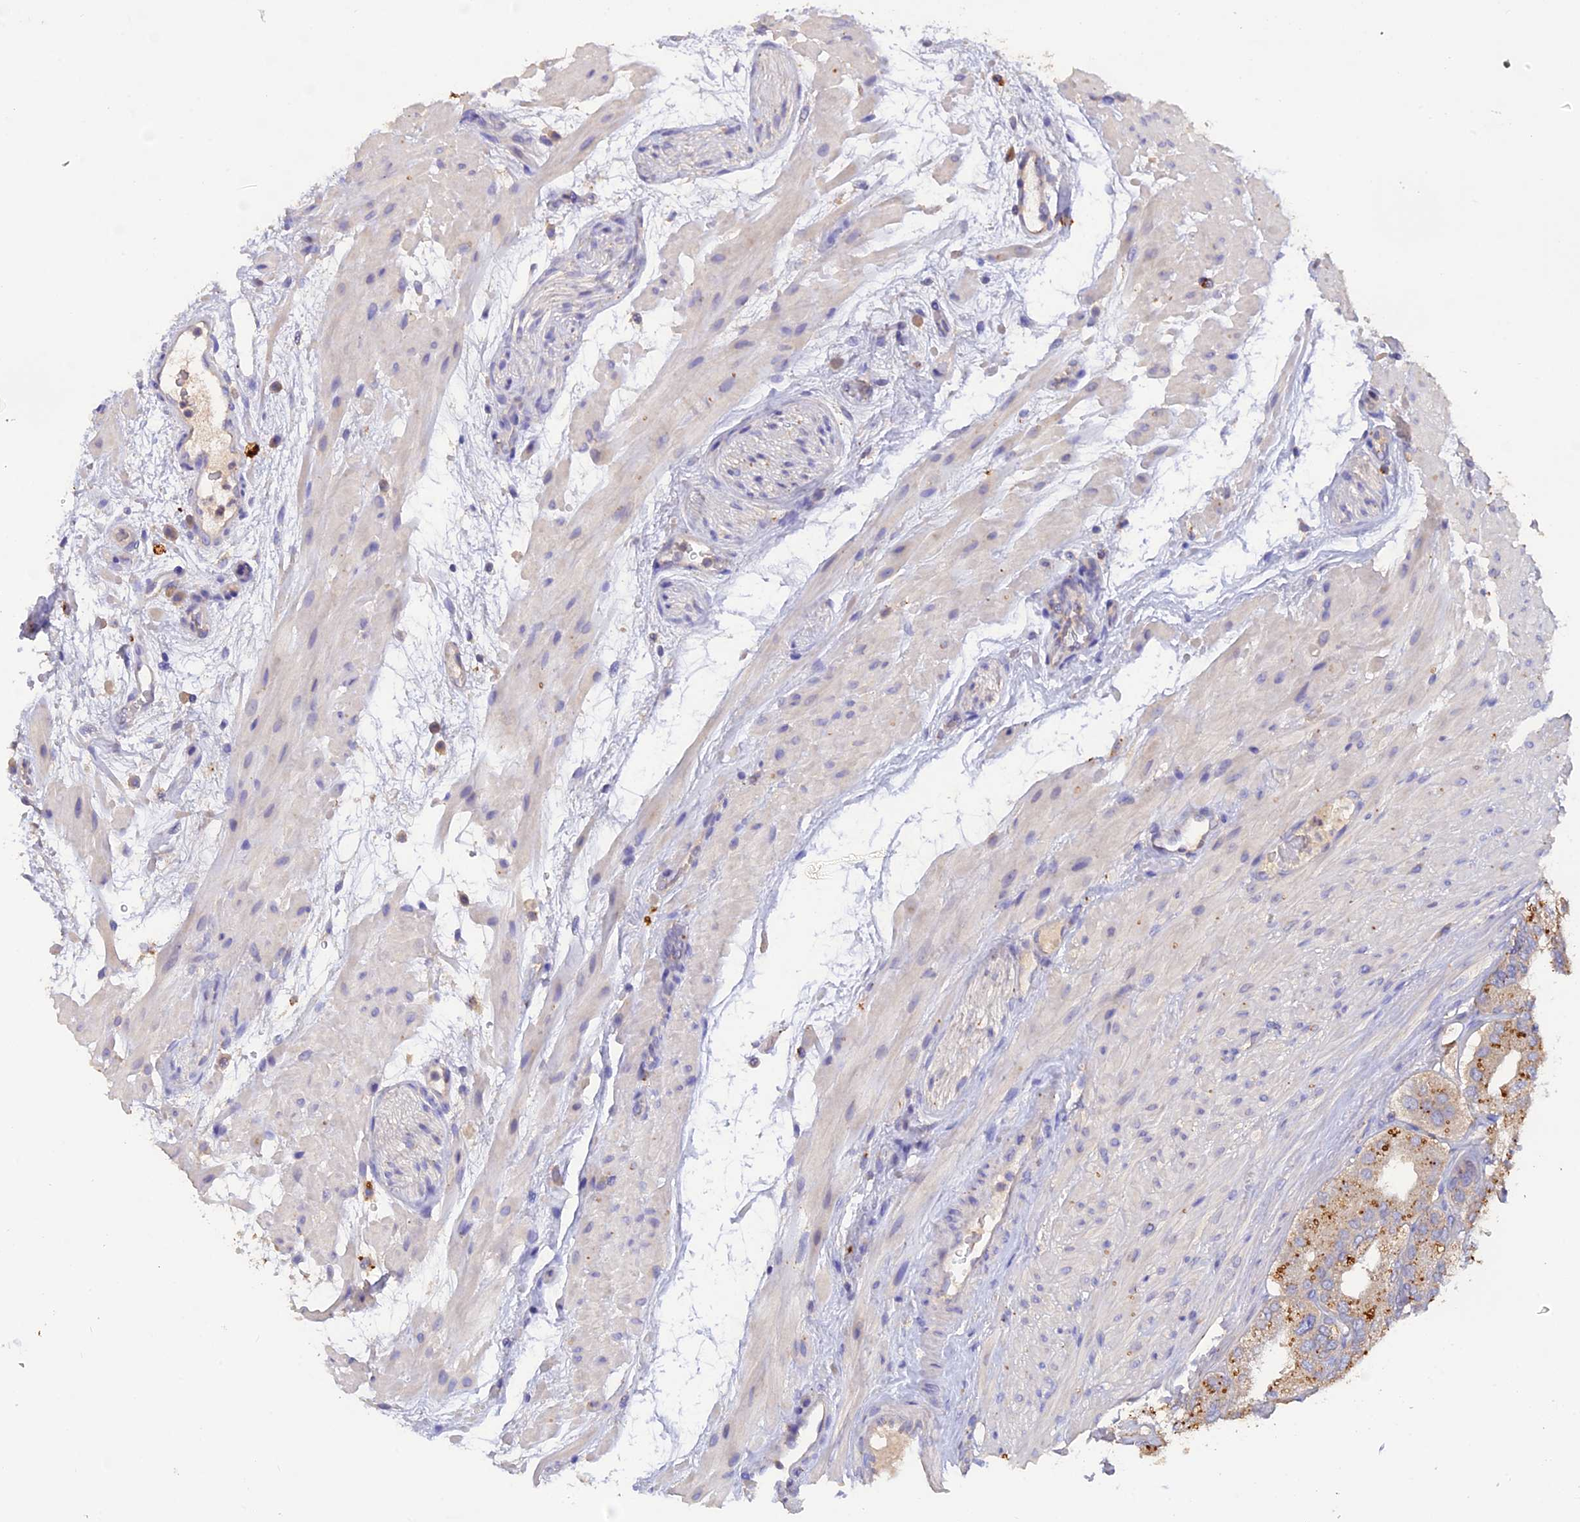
{"staining": {"intensity": "moderate", "quantity": "<25%", "location": "cytoplasmic/membranous"}, "tissue": "seminal vesicle", "cell_type": "Glandular cells", "image_type": "normal", "snomed": [{"axis": "morphology", "description": "Normal tissue, NOS"}, {"axis": "topography", "description": "Seminal veicle"}, {"axis": "topography", "description": "Peripheral nerve tissue"}], "caption": "Moderate cytoplasmic/membranous protein expression is seen in about <25% of glandular cells in seminal vesicle.", "gene": "SLC26A4", "patient": {"sex": "male", "age": 63}}